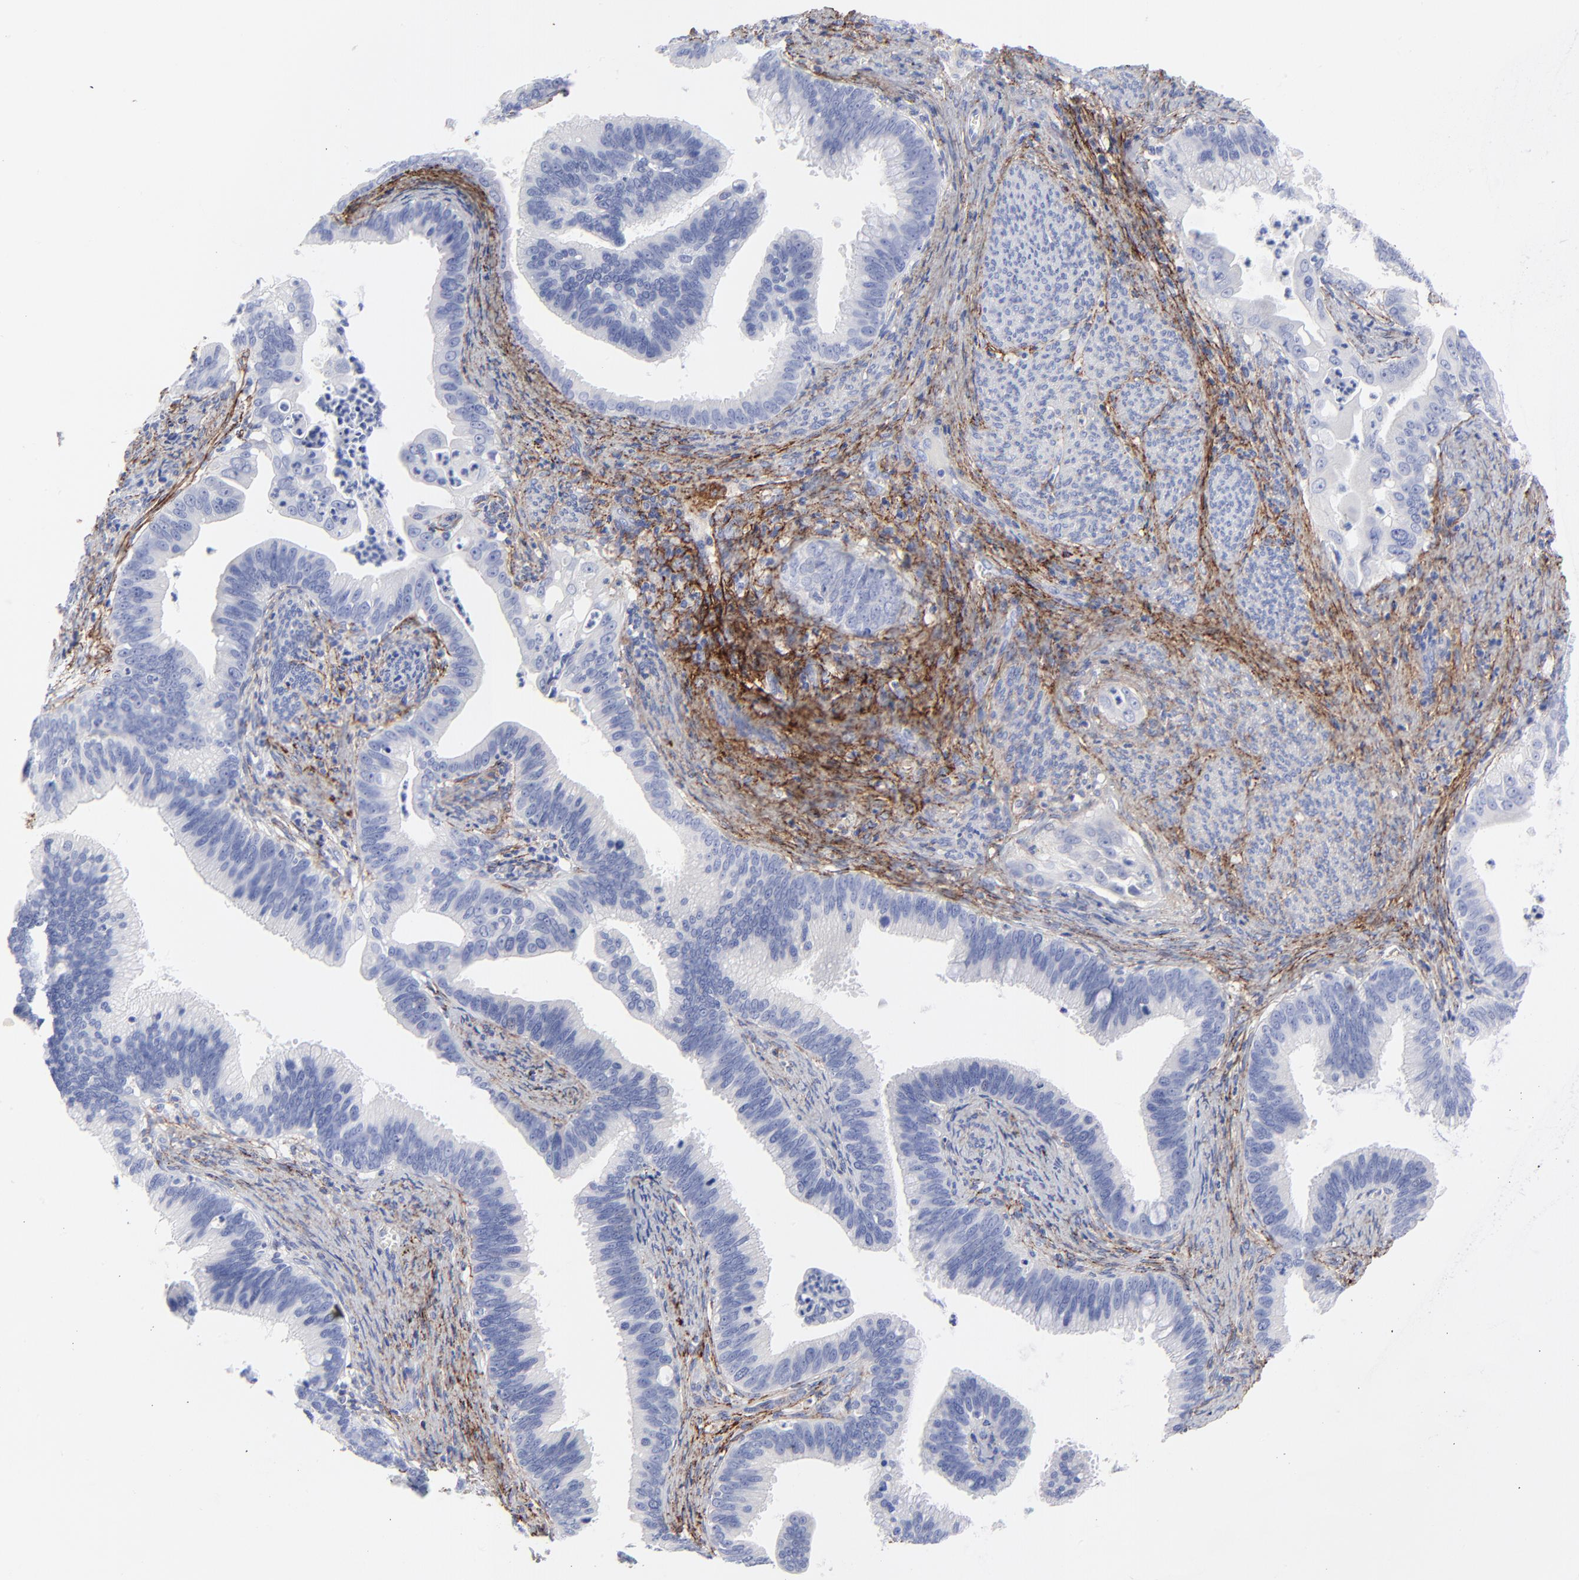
{"staining": {"intensity": "negative", "quantity": "none", "location": "none"}, "tissue": "cervical cancer", "cell_type": "Tumor cells", "image_type": "cancer", "snomed": [{"axis": "morphology", "description": "Adenocarcinoma, NOS"}, {"axis": "topography", "description": "Cervix"}], "caption": "Immunohistochemical staining of cervical cancer demonstrates no significant expression in tumor cells. (Stains: DAB IHC with hematoxylin counter stain, Microscopy: brightfield microscopy at high magnification).", "gene": "FBLN2", "patient": {"sex": "female", "age": 47}}